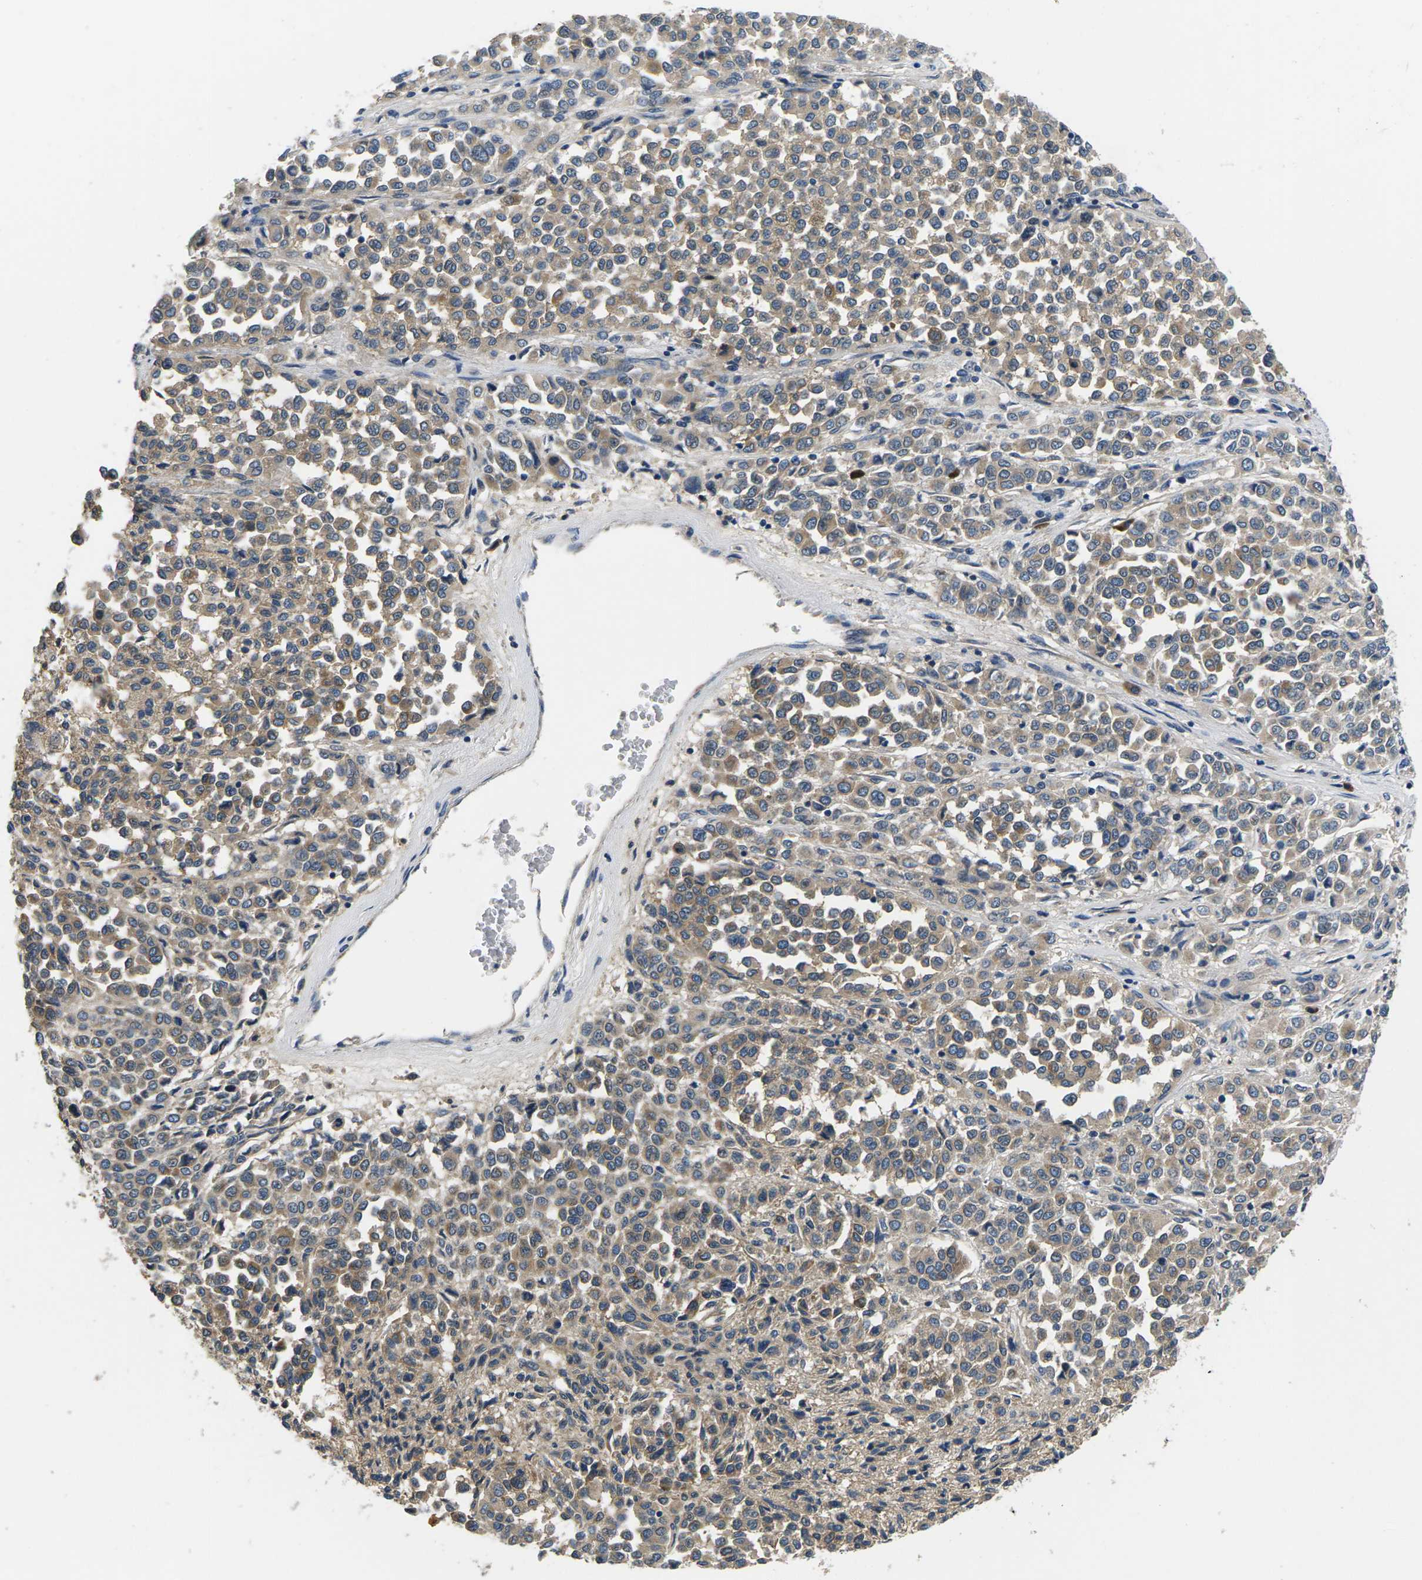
{"staining": {"intensity": "moderate", "quantity": ">75%", "location": "cytoplasmic/membranous"}, "tissue": "melanoma", "cell_type": "Tumor cells", "image_type": "cancer", "snomed": [{"axis": "morphology", "description": "Malignant melanoma, Metastatic site"}, {"axis": "topography", "description": "Pancreas"}], "caption": "Malignant melanoma (metastatic site) tissue demonstrates moderate cytoplasmic/membranous positivity in about >75% of tumor cells", "gene": "PLCE1", "patient": {"sex": "female", "age": 30}}